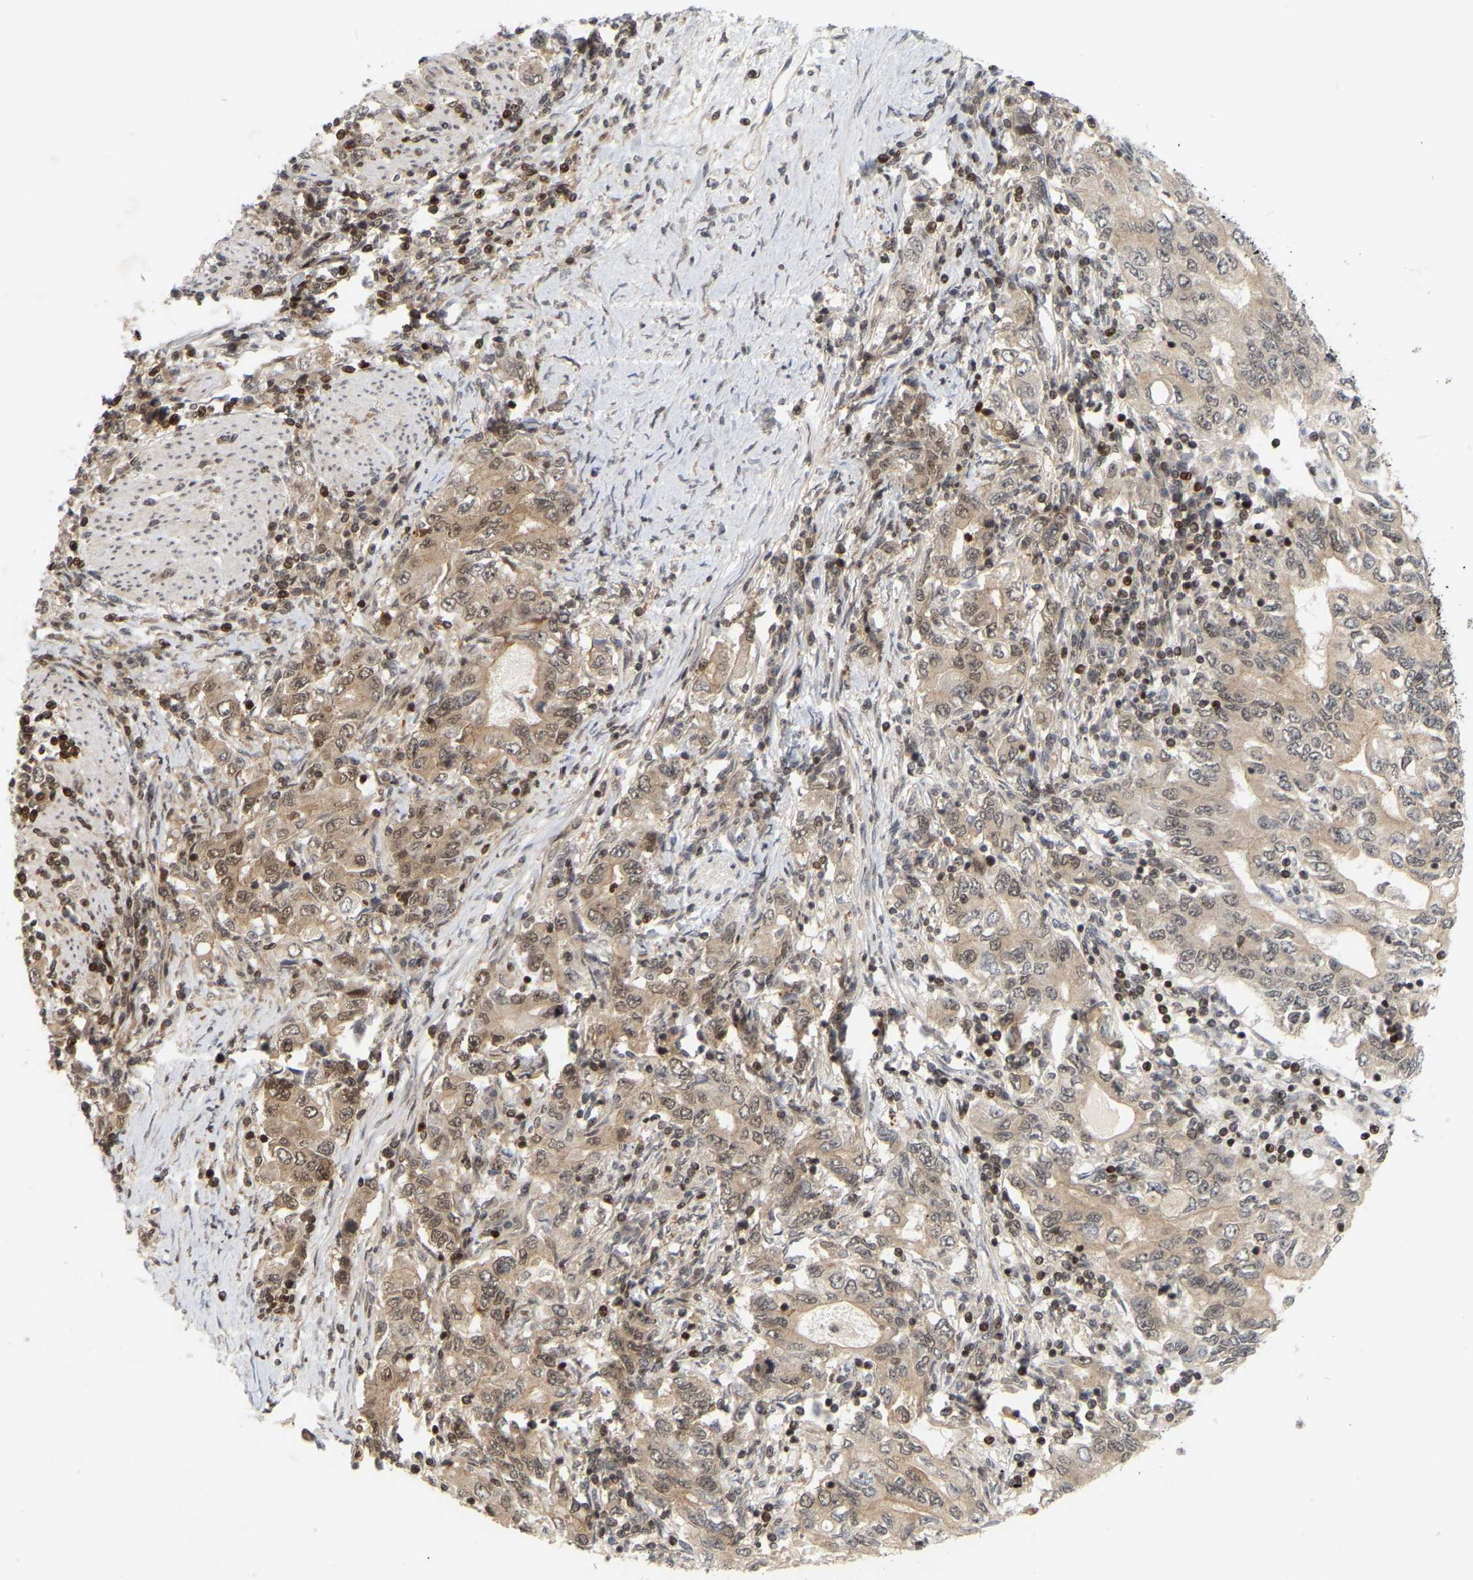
{"staining": {"intensity": "moderate", "quantity": ">75%", "location": "cytoplasmic/membranous,nuclear"}, "tissue": "stomach cancer", "cell_type": "Tumor cells", "image_type": "cancer", "snomed": [{"axis": "morphology", "description": "Adenocarcinoma, NOS"}, {"axis": "topography", "description": "Stomach, lower"}], "caption": "Immunohistochemistry histopathology image of stomach cancer stained for a protein (brown), which demonstrates medium levels of moderate cytoplasmic/membranous and nuclear staining in about >75% of tumor cells.", "gene": "NFE2L2", "patient": {"sex": "female", "age": 72}}